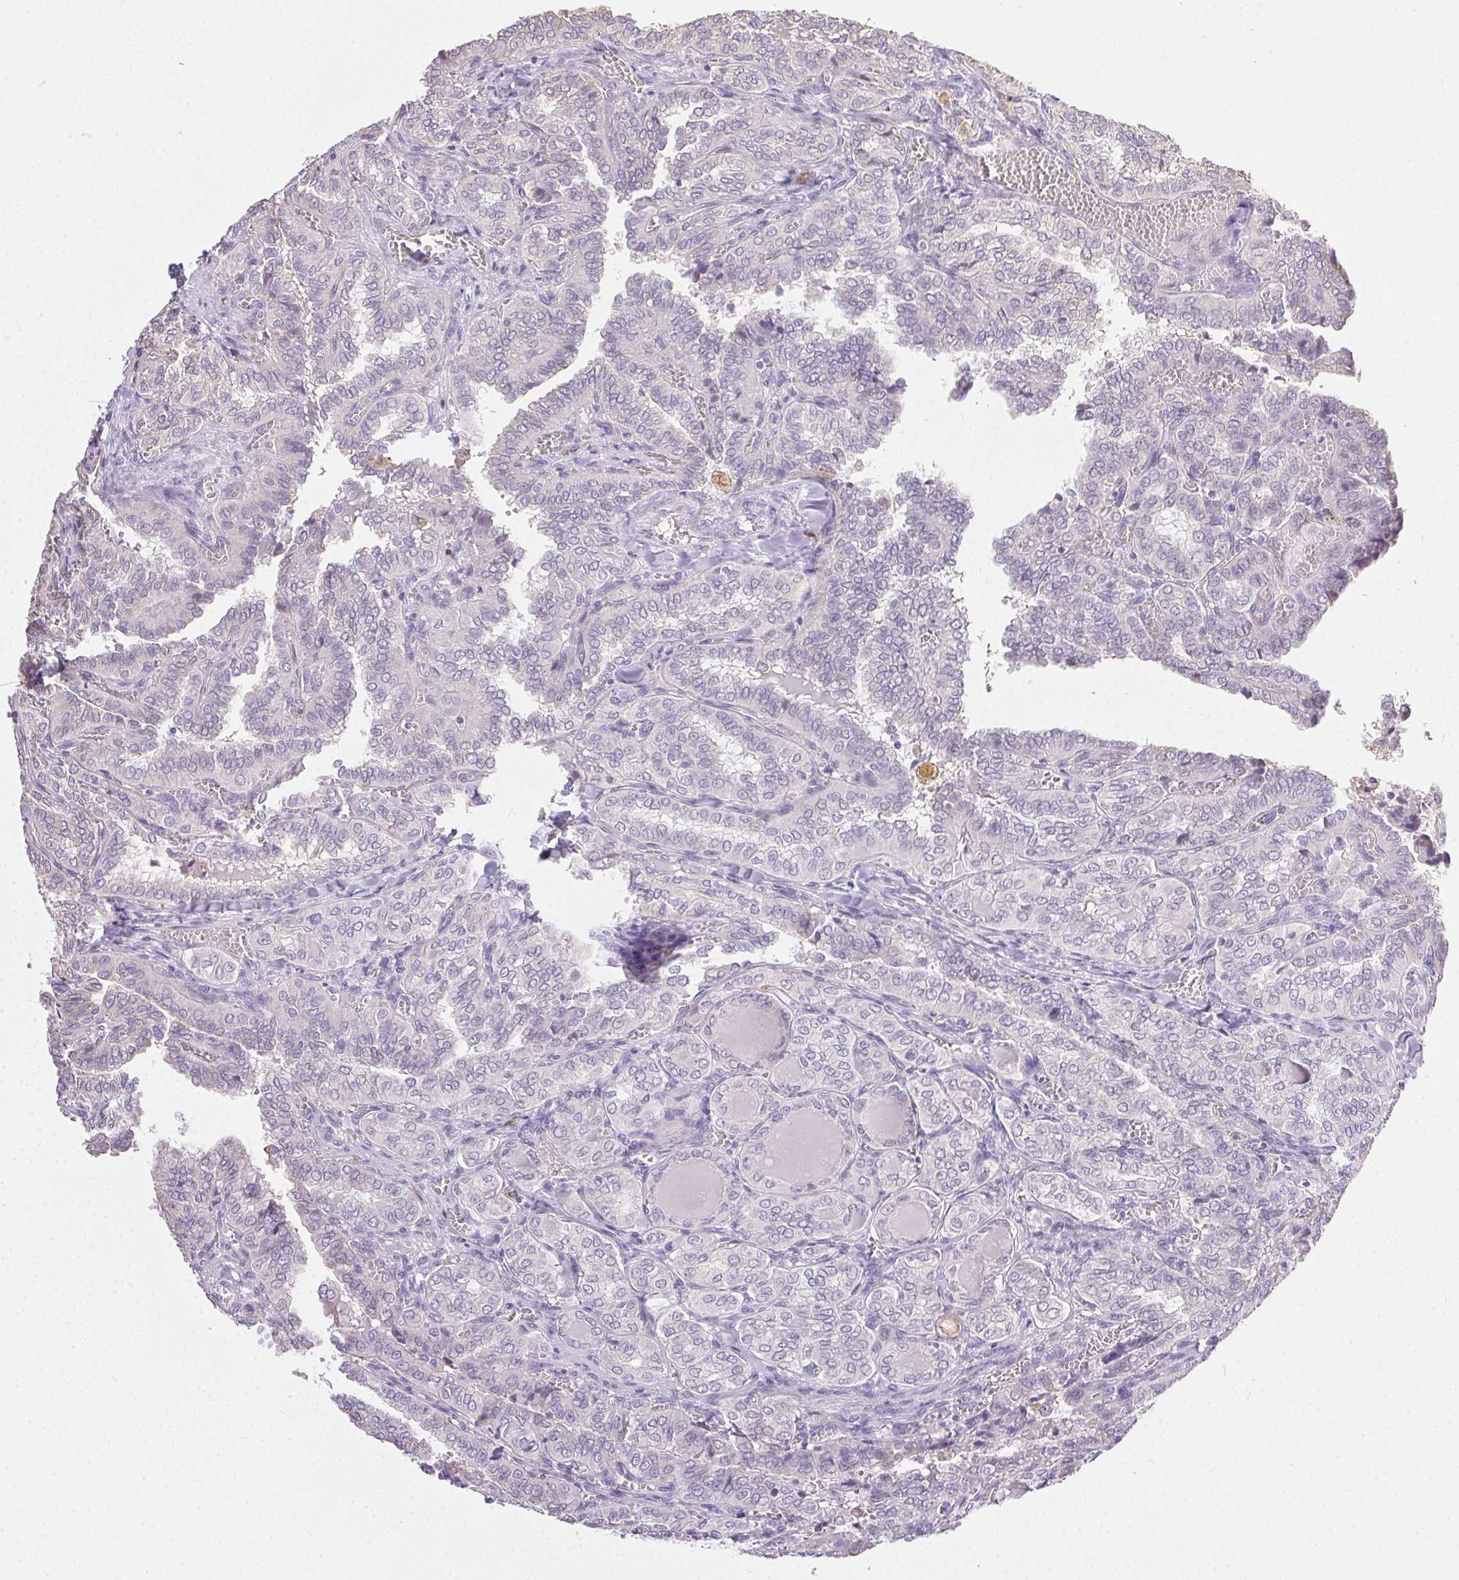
{"staining": {"intensity": "negative", "quantity": "none", "location": "none"}, "tissue": "thyroid cancer", "cell_type": "Tumor cells", "image_type": "cancer", "snomed": [{"axis": "morphology", "description": "Papillary adenocarcinoma, NOS"}, {"axis": "topography", "description": "Thyroid gland"}], "caption": "Protein analysis of thyroid papillary adenocarcinoma displays no significant positivity in tumor cells. The staining was performed using DAB (3,3'-diaminobenzidine) to visualize the protein expression in brown, while the nuclei were stained in blue with hematoxylin (Magnification: 20x).", "gene": "SNX31", "patient": {"sex": "female", "age": 41}}